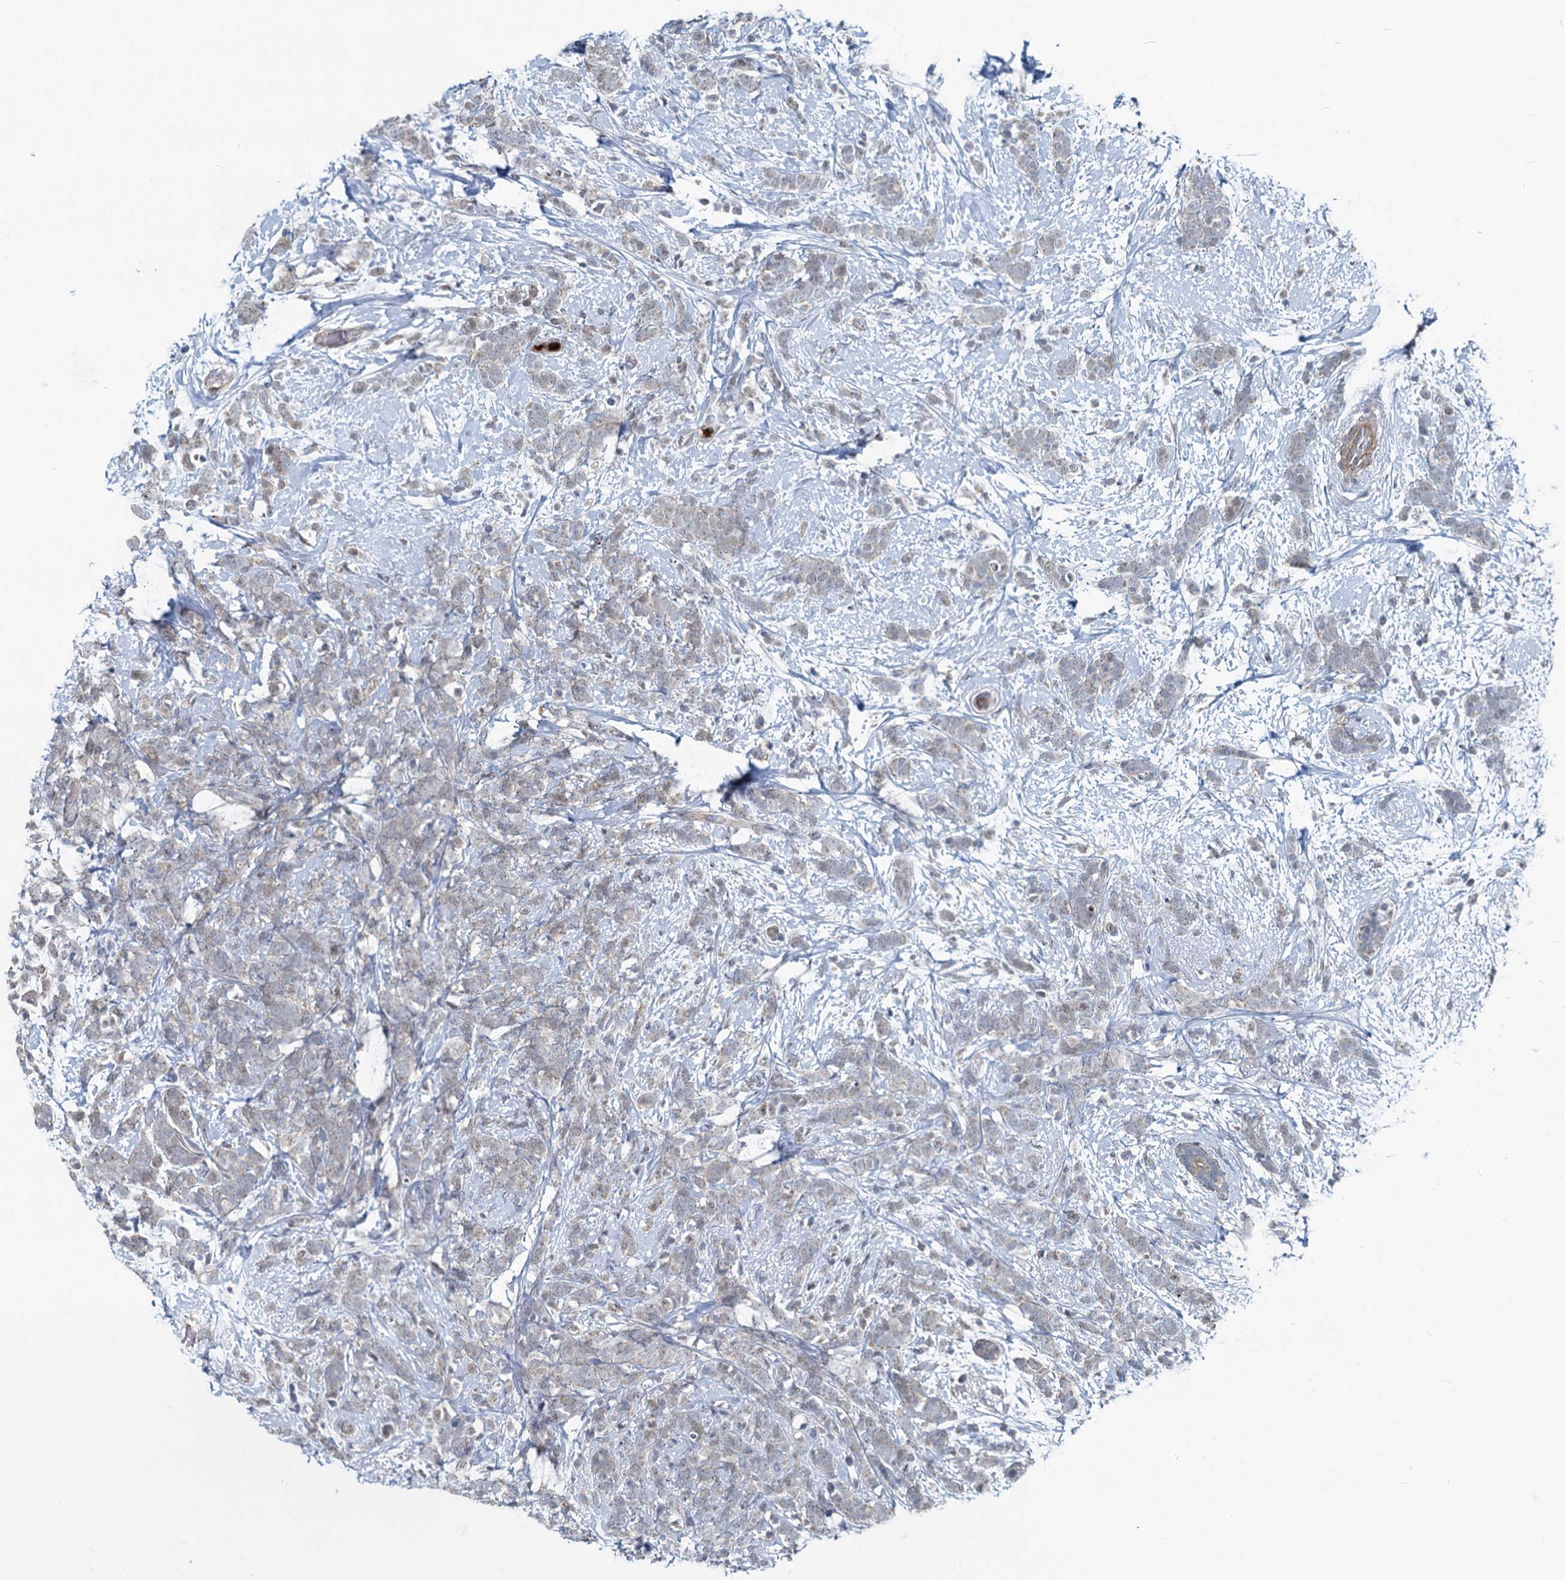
{"staining": {"intensity": "negative", "quantity": "none", "location": "none"}, "tissue": "breast cancer", "cell_type": "Tumor cells", "image_type": "cancer", "snomed": [{"axis": "morphology", "description": "Lobular carcinoma"}, {"axis": "topography", "description": "Breast"}], "caption": "Immunohistochemistry of human breast cancer (lobular carcinoma) displays no expression in tumor cells. (DAB immunohistochemistry with hematoxylin counter stain).", "gene": "ADCY2", "patient": {"sex": "female", "age": 58}}